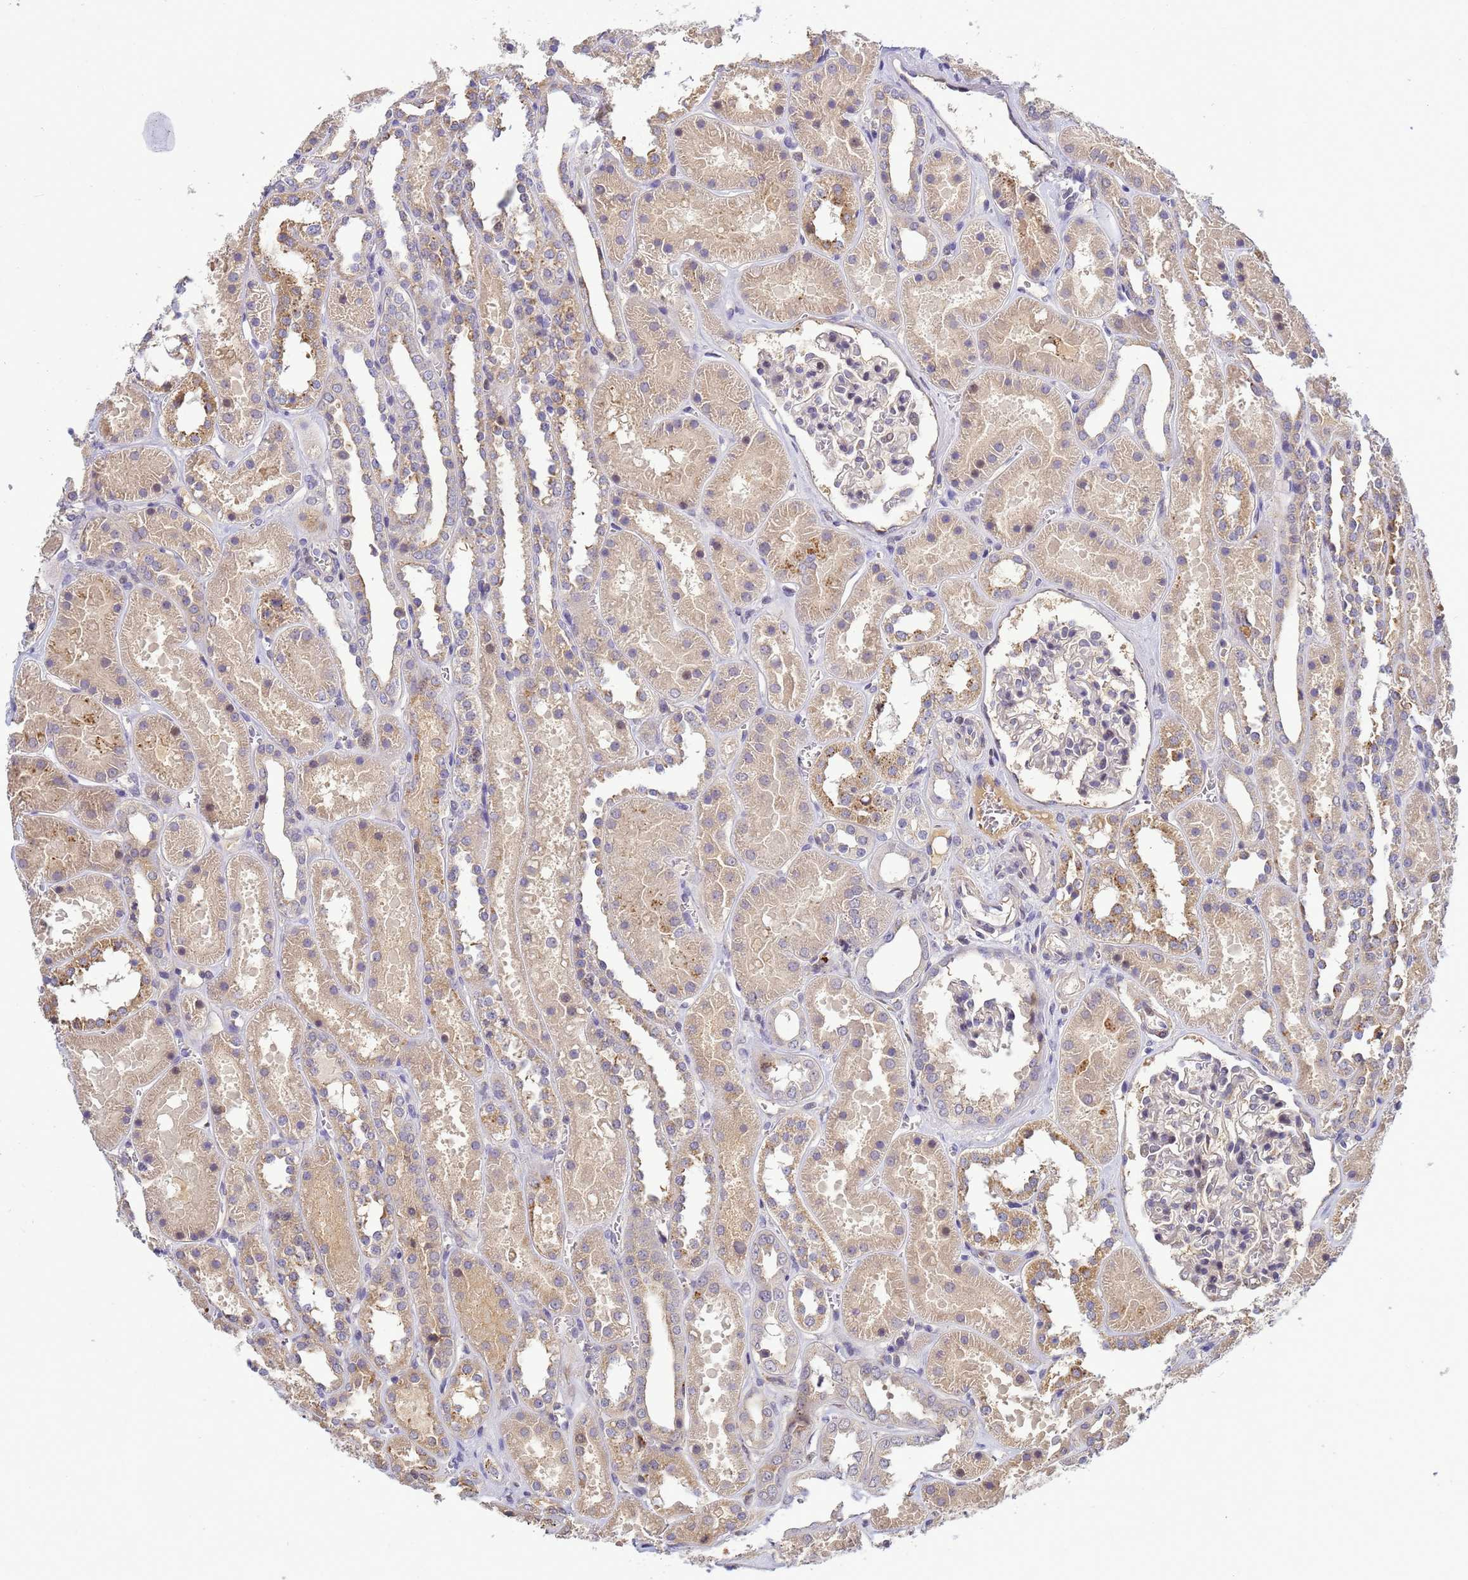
{"staining": {"intensity": "weak", "quantity": "<25%", "location": "cytoplasmic/membranous"}, "tissue": "kidney", "cell_type": "Cells in glomeruli", "image_type": "normal", "snomed": [{"axis": "morphology", "description": "Normal tissue, NOS"}, {"axis": "topography", "description": "Kidney"}], "caption": "This is a image of IHC staining of benign kidney, which shows no staining in cells in glomeruli. (Immunohistochemistry (ihc), brightfield microscopy, high magnification).", "gene": "TMEM74B", "patient": {"sex": "female", "age": 41}}